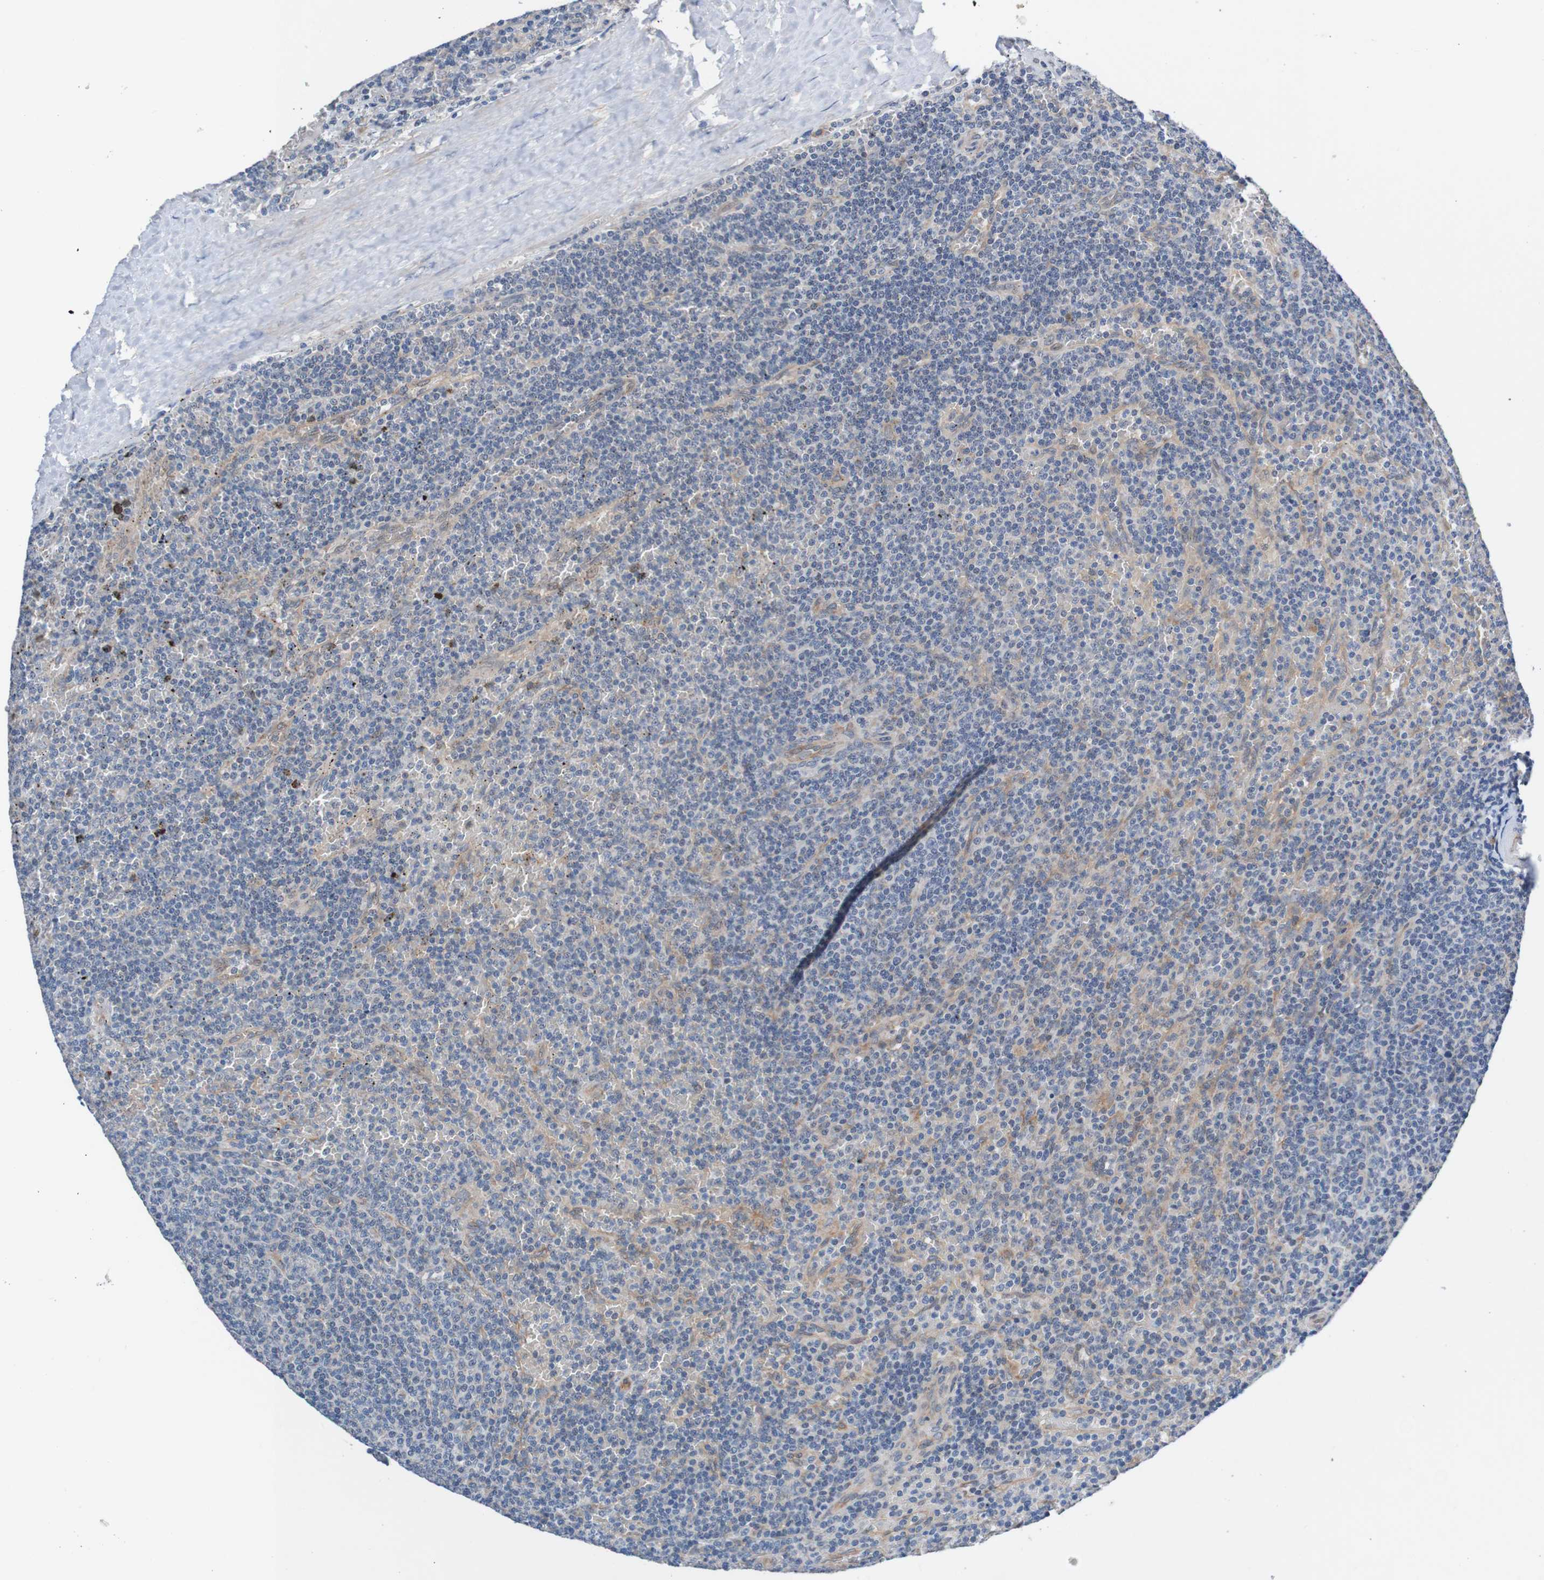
{"staining": {"intensity": "negative", "quantity": "none", "location": "none"}, "tissue": "lymphoma", "cell_type": "Tumor cells", "image_type": "cancer", "snomed": [{"axis": "morphology", "description": "Malignant lymphoma, non-Hodgkin's type, Low grade"}, {"axis": "topography", "description": "Spleen"}], "caption": "There is no significant staining in tumor cells of lymphoma.", "gene": "CPED1", "patient": {"sex": "female", "age": 50}}